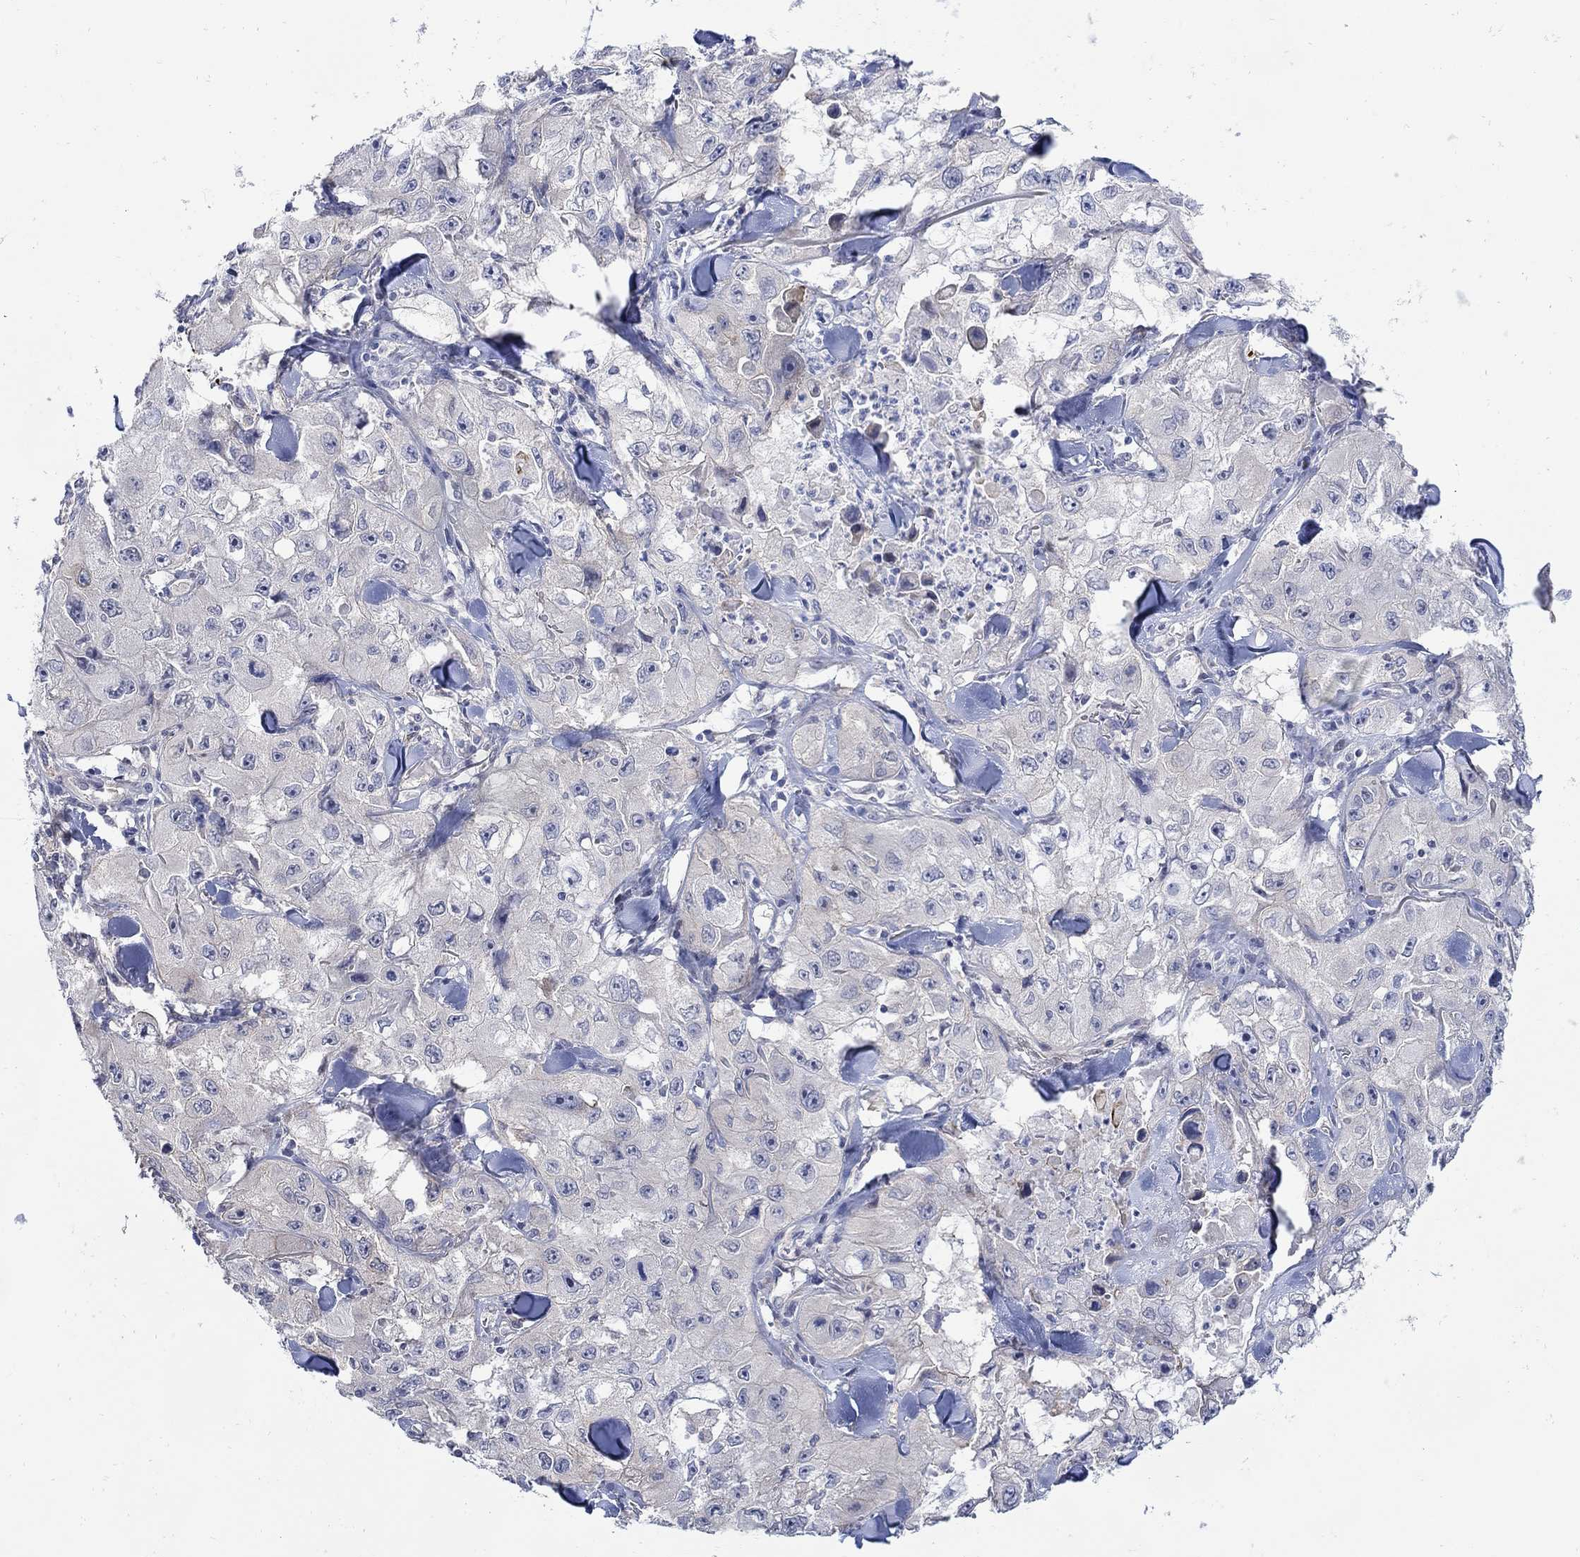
{"staining": {"intensity": "weak", "quantity": "<25%", "location": "cytoplasmic/membranous"}, "tissue": "skin cancer", "cell_type": "Tumor cells", "image_type": "cancer", "snomed": [{"axis": "morphology", "description": "Squamous cell carcinoma, NOS"}, {"axis": "topography", "description": "Skin"}, {"axis": "topography", "description": "Subcutis"}], "caption": "Skin cancer was stained to show a protein in brown. There is no significant staining in tumor cells.", "gene": "SCN7A", "patient": {"sex": "male", "age": 73}}